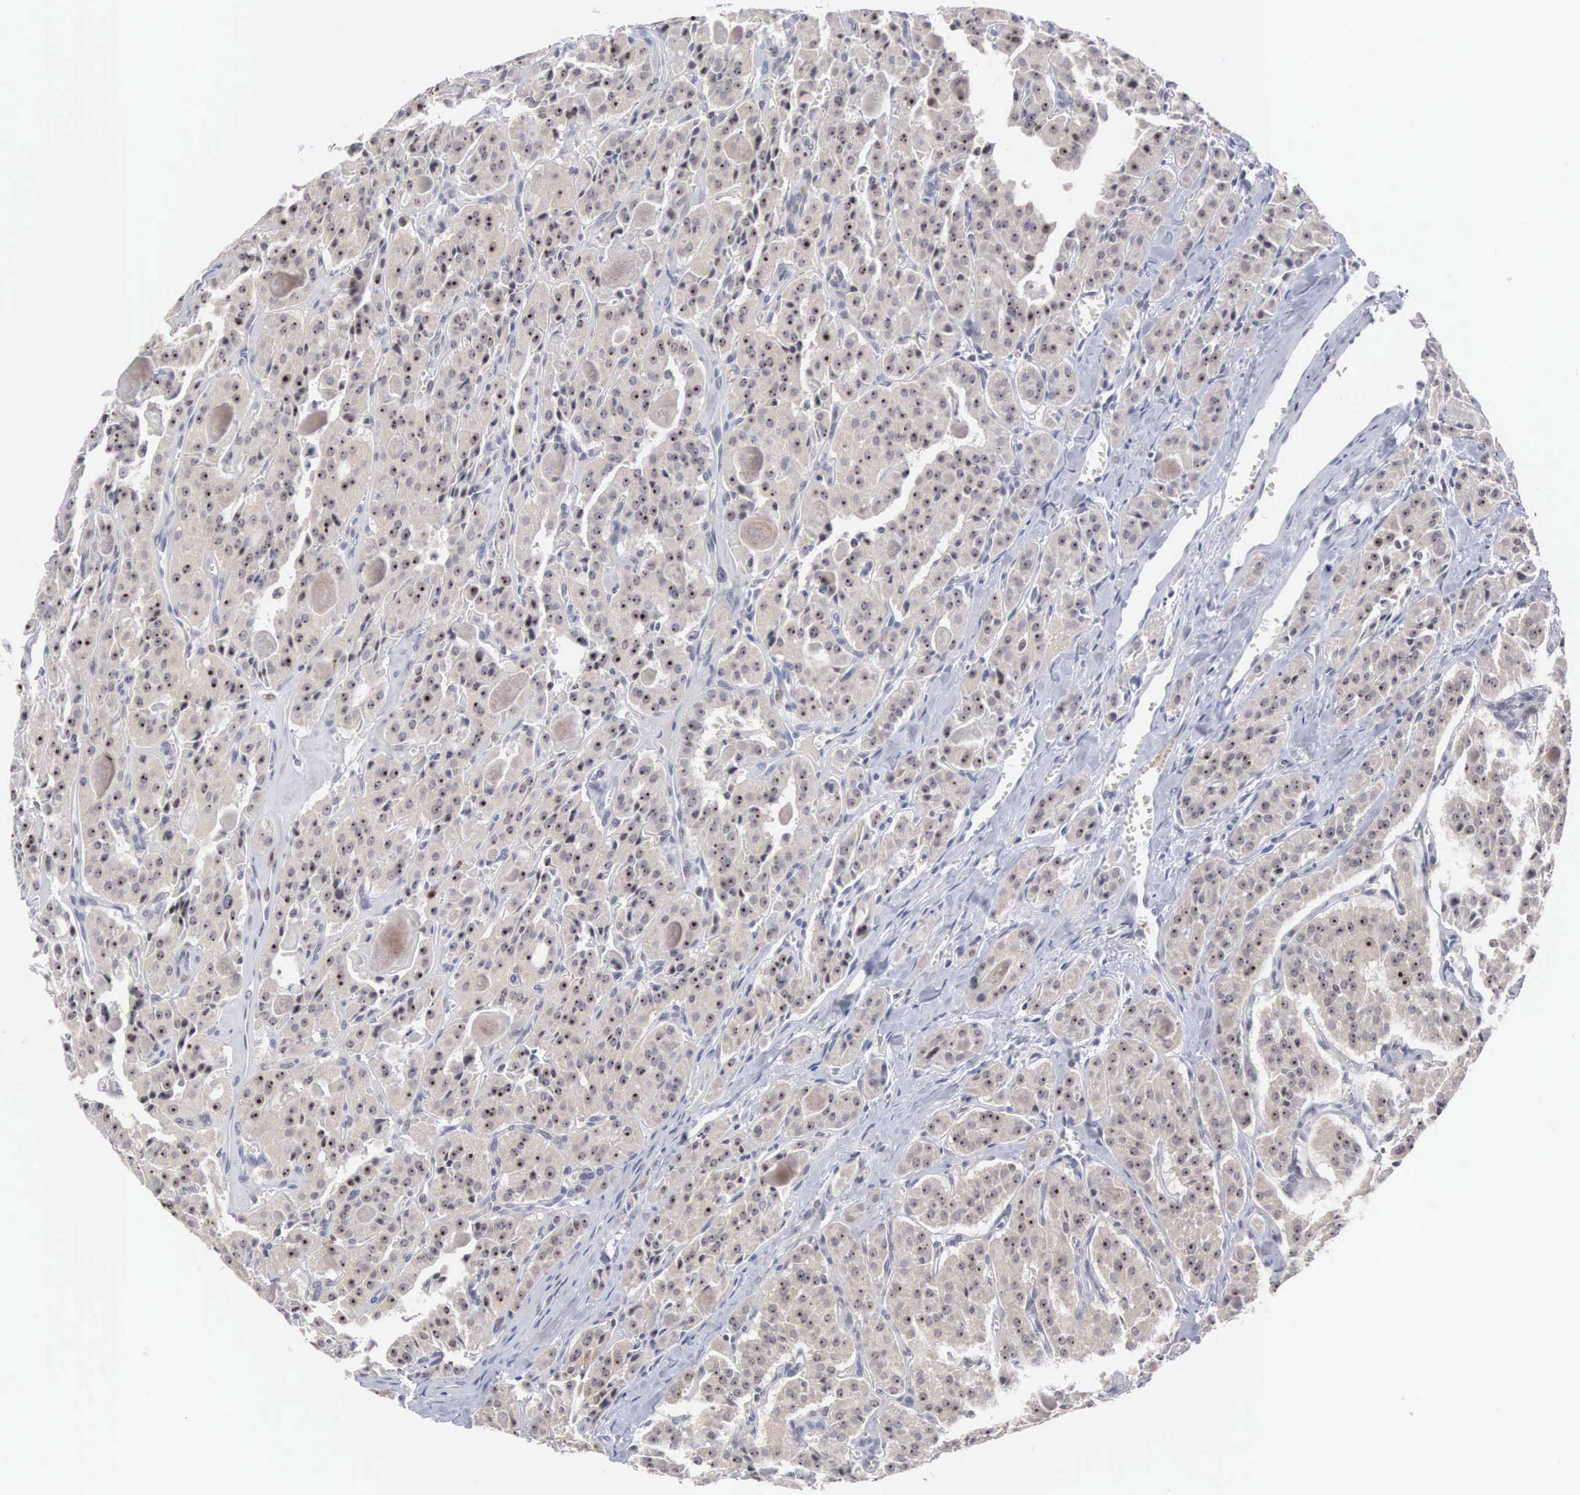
{"staining": {"intensity": "weak", "quantity": ">75%", "location": "cytoplasmic/membranous"}, "tissue": "thyroid cancer", "cell_type": "Tumor cells", "image_type": "cancer", "snomed": [{"axis": "morphology", "description": "Carcinoma, NOS"}, {"axis": "topography", "description": "Thyroid gland"}], "caption": "Thyroid carcinoma stained with IHC shows weak cytoplasmic/membranous positivity in about >75% of tumor cells.", "gene": "ACOT4", "patient": {"sex": "male", "age": 76}}